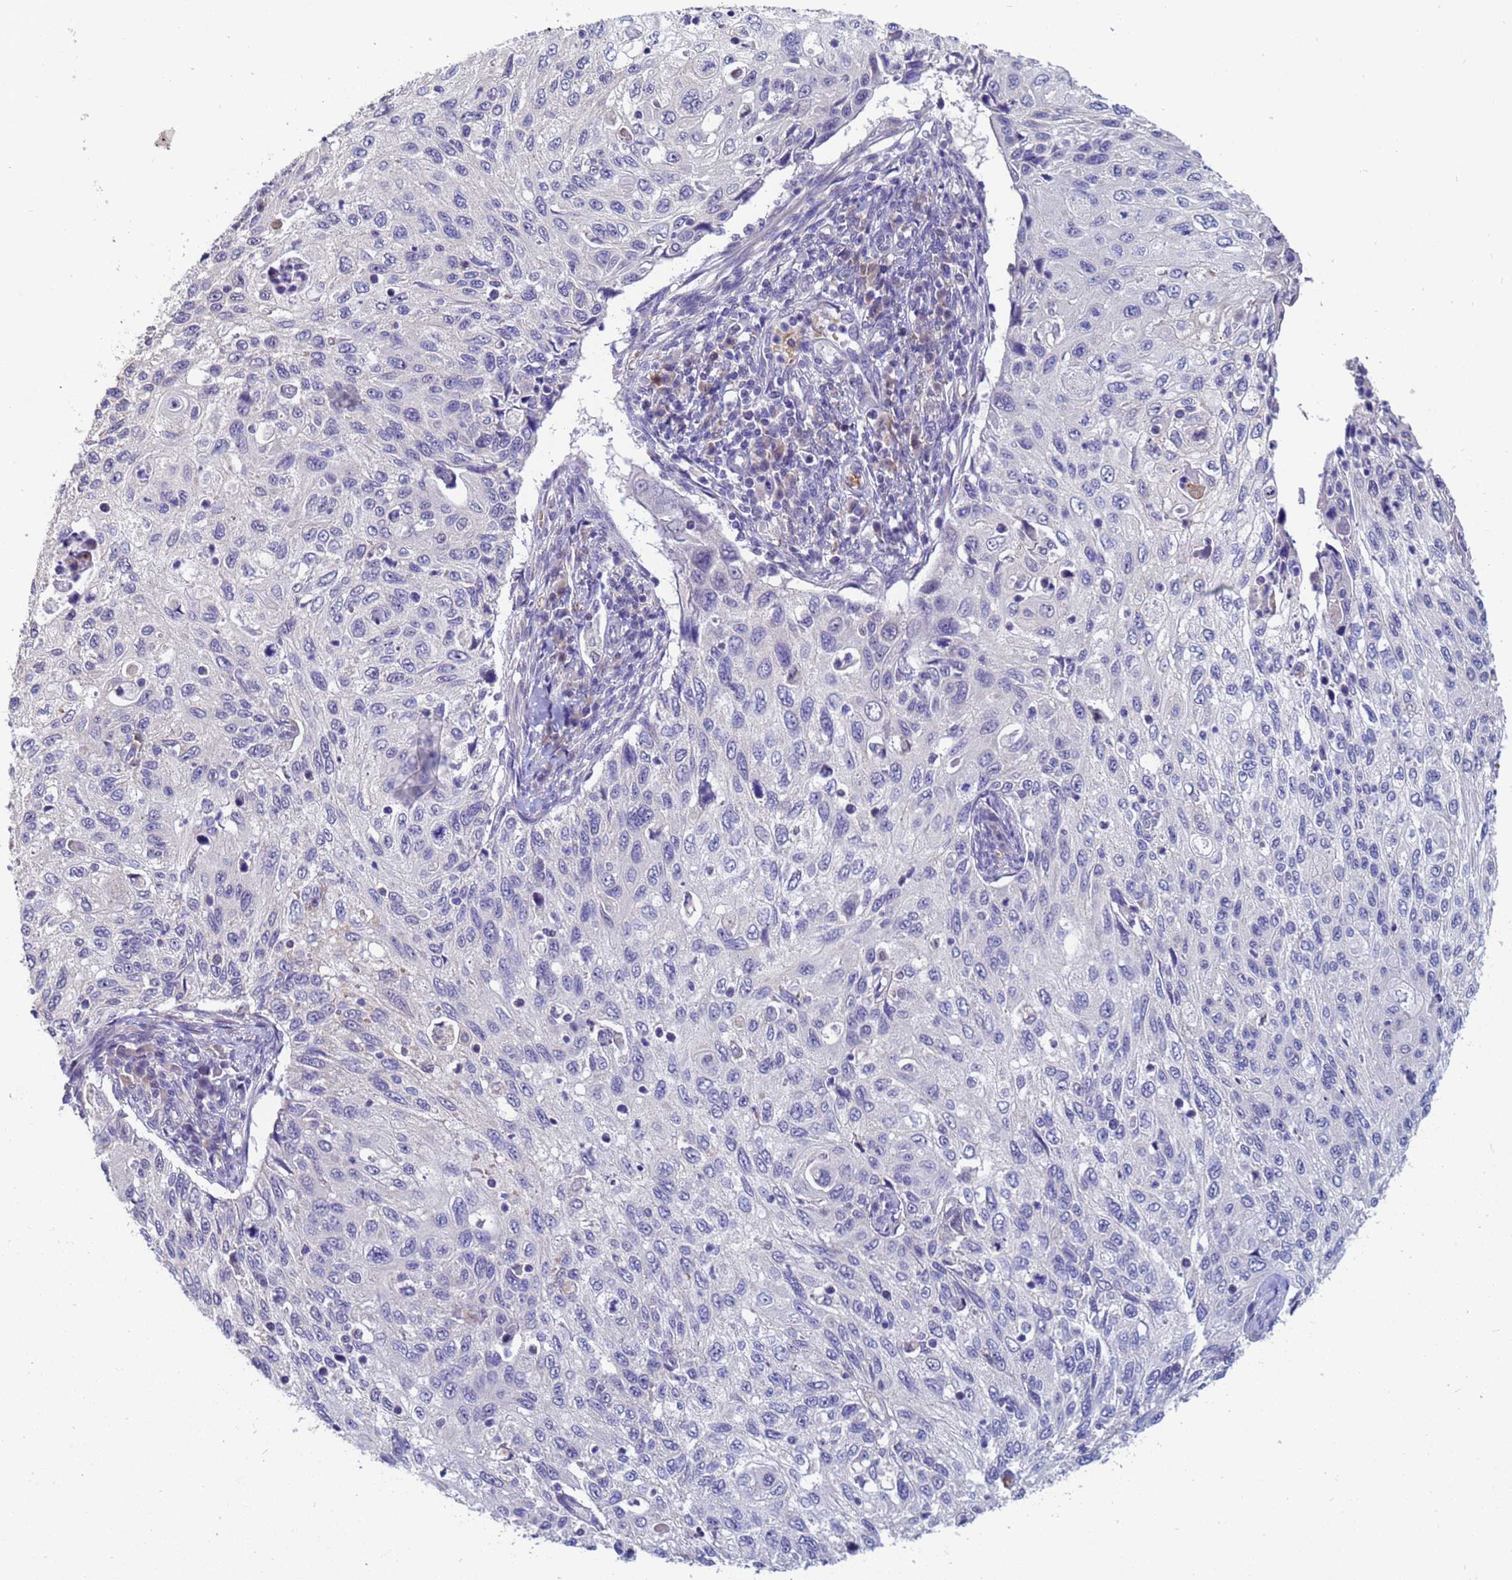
{"staining": {"intensity": "negative", "quantity": "none", "location": "none"}, "tissue": "cervical cancer", "cell_type": "Tumor cells", "image_type": "cancer", "snomed": [{"axis": "morphology", "description": "Squamous cell carcinoma, NOS"}, {"axis": "topography", "description": "Cervix"}], "caption": "Immunohistochemistry (IHC) photomicrograph of neoplastic tissue: human cervical squamous cell carcinoma stained with DAB exhibits no significant protein expression in tumor cells.", "gene": "IHO1", "patient": {"sex": "female", "age": 70}}